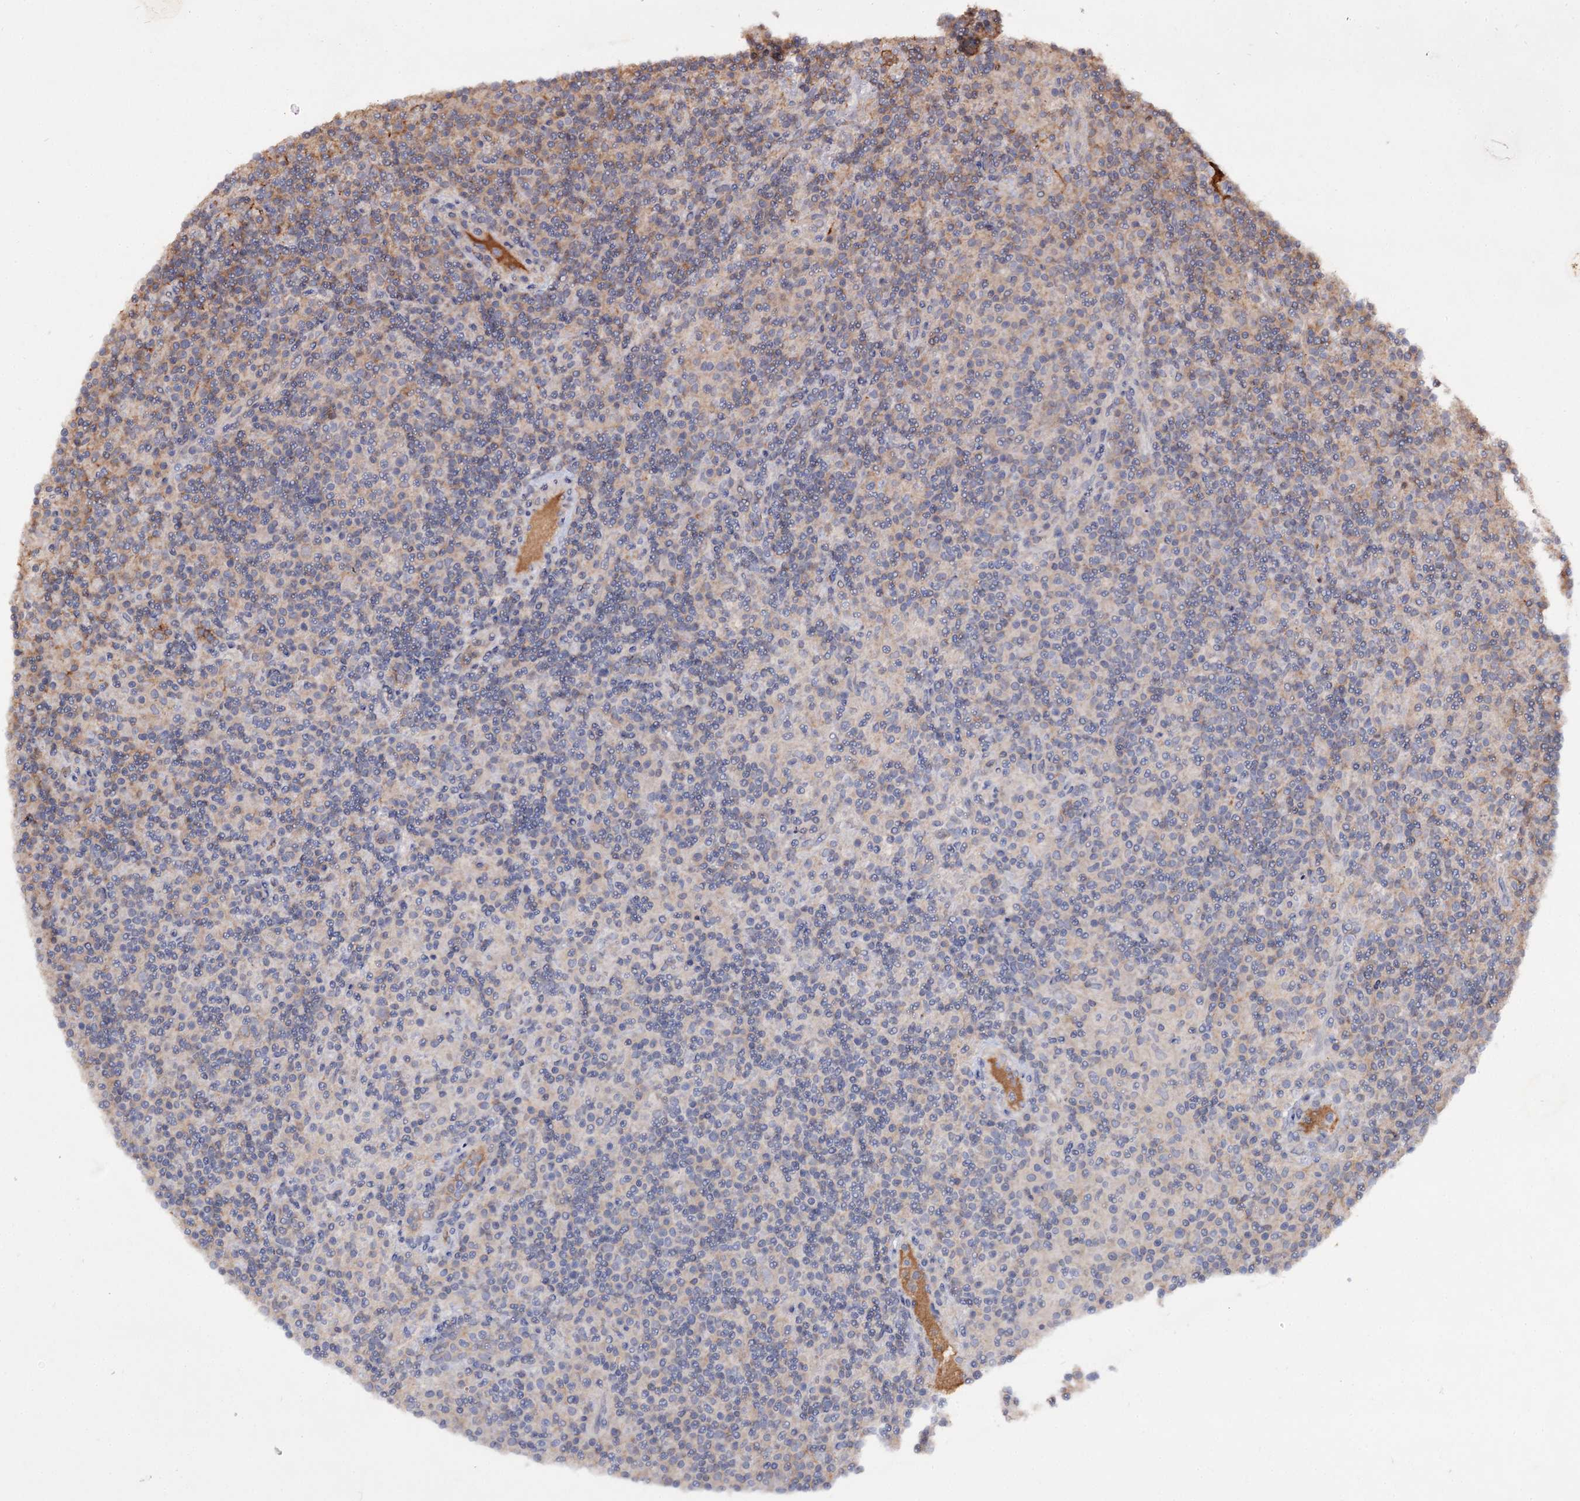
{"staining": {"intensity": "negative", "quantity": "none", "location": "none"}, "tissue": "lymphoma", "cell_type": "Tumor cells", "image_type": "cancer", "snomed": [{"axis": "morphology", "description": "Hodgkin's disease, NOS"}, {"axis": "topography", "description": "Lymph node"}], "caption": "Protein analysis of lymphoma exhibits no significant positivity in tumor cells. (Stains: DAB immunohistochemistry with hematoxylin counter stain, Microscopy: brightfield microscopy at high magnification).", "gene": "ARFIP2", "patient": {"sex": "male", "age": 70}}